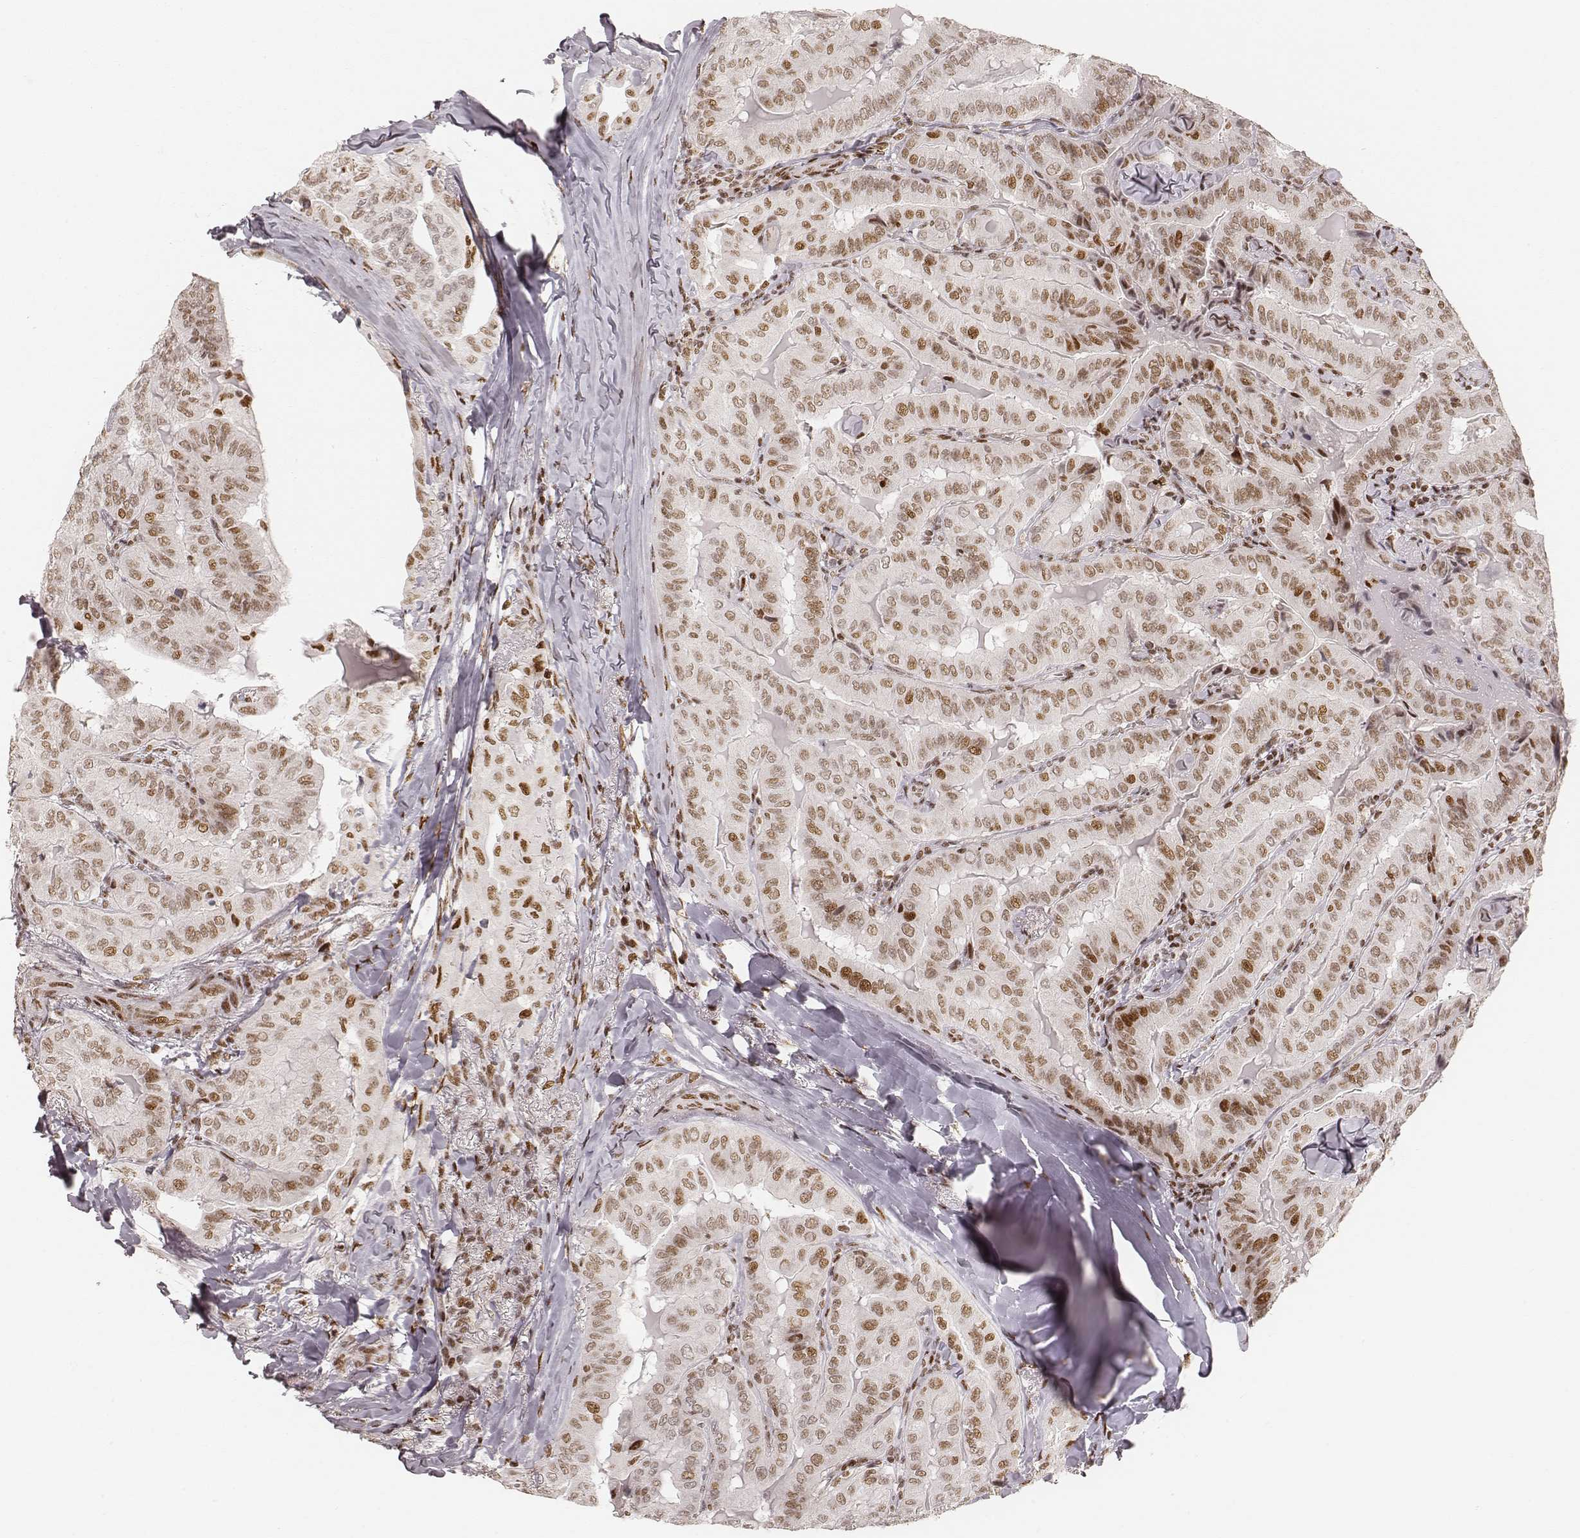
{"staining": {"intensity": "moderate", "quantity": "25%-75%", "location": "nuclear"}, "tissue": "thyroid cancer", "cell_type": "Tumor cells", "image_type": "cancer", "snomed": [{"axis": "morphology", "description": "Papillary adenocarcinoma, NOS"}, {"axis": "topography", "description": "Thyroid gland"}], "caption": "Immunohistochemical staining of thyroid cancer exhibits moderate nuclear protein staining in about 25%-75% of tumor cells.", "gene": "HNRNPC", "patient": {"sex": "female", "age": 68}}